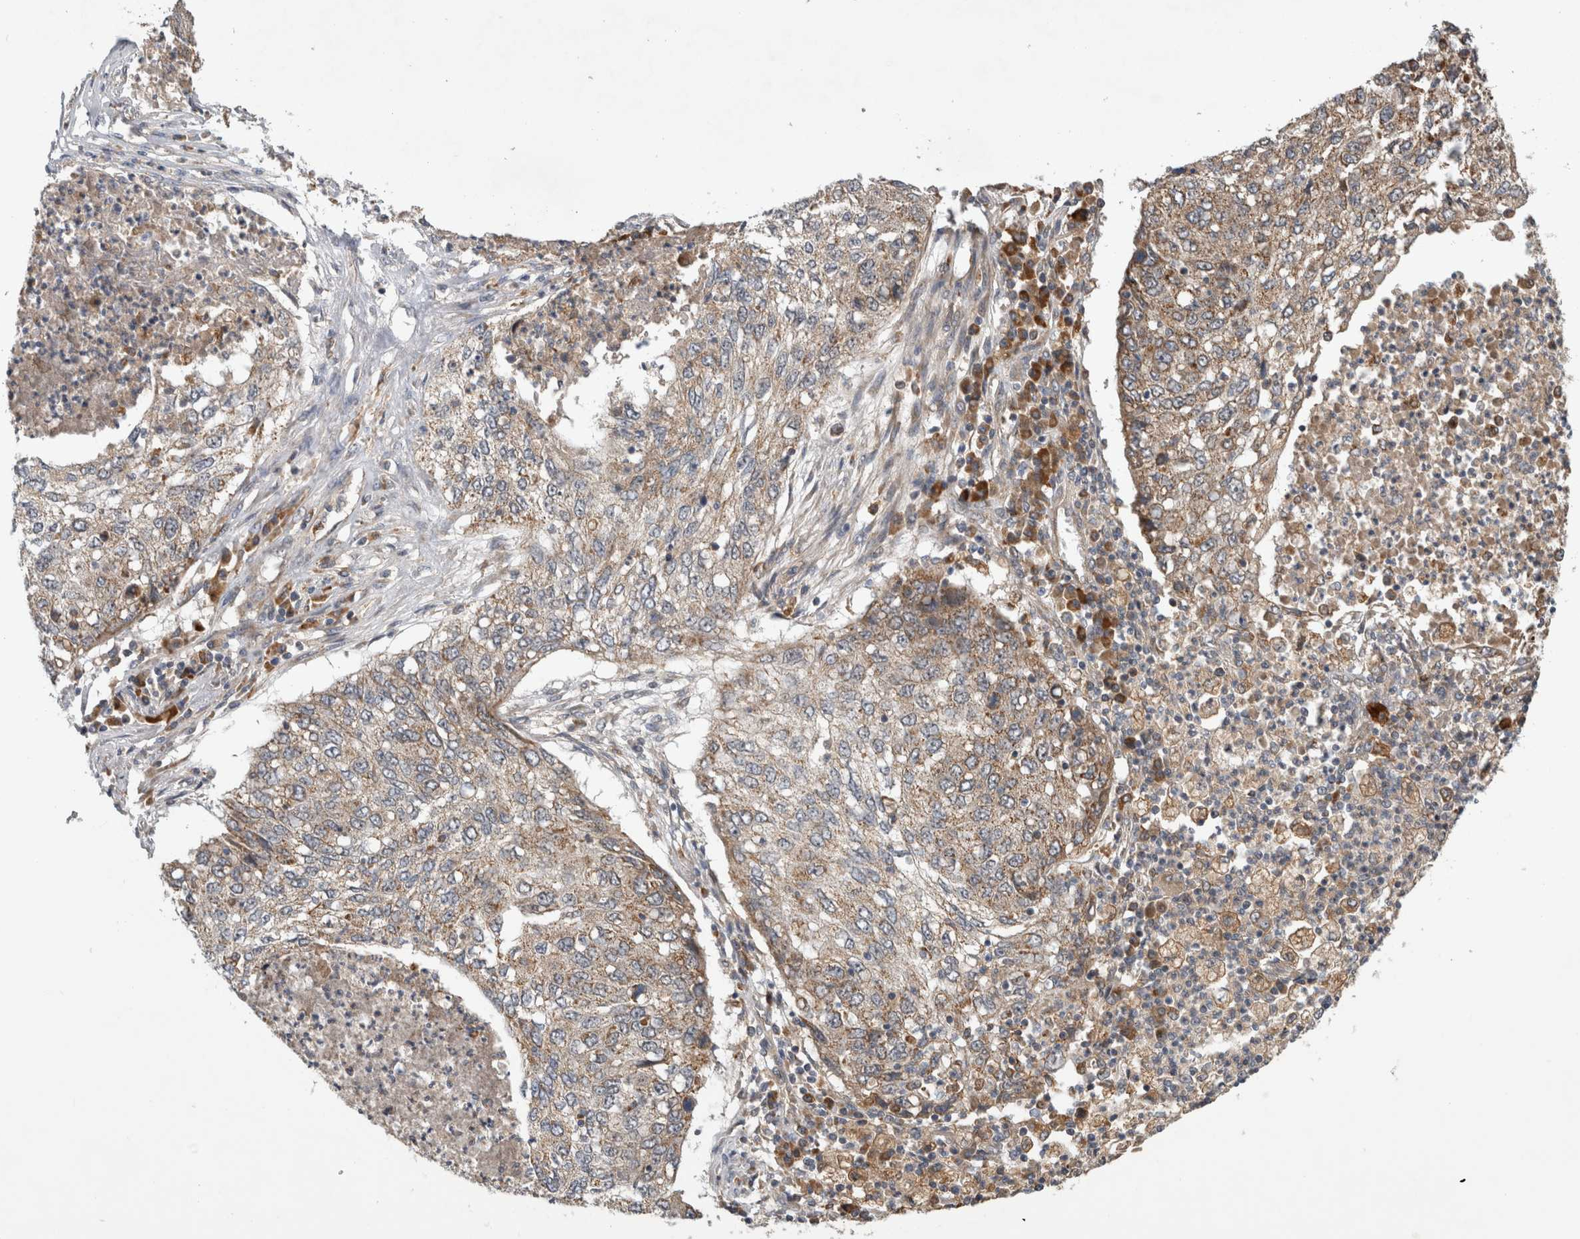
{"staining": {"intensity": "weak", "quantity": ">75%", "location": "cytoplasmic/membranous"}, "tissue": "lung cancer", "cell_type": "Tumor cells", "image_type": "cancer", "snomed": [{"axis": "morphology", "description": "Squamous cell carcinoma, NOS"}, {"axis": "topography", "description": "Lung"}], "caption": "Protein expression analysis of human lung squamous cell carcinoma reveals weak cytoplasmic/membranous staining in approximately >75% of tumor cells.", "gene": "ADGRL3", "patient": {"sex": "female", "age": 63}}